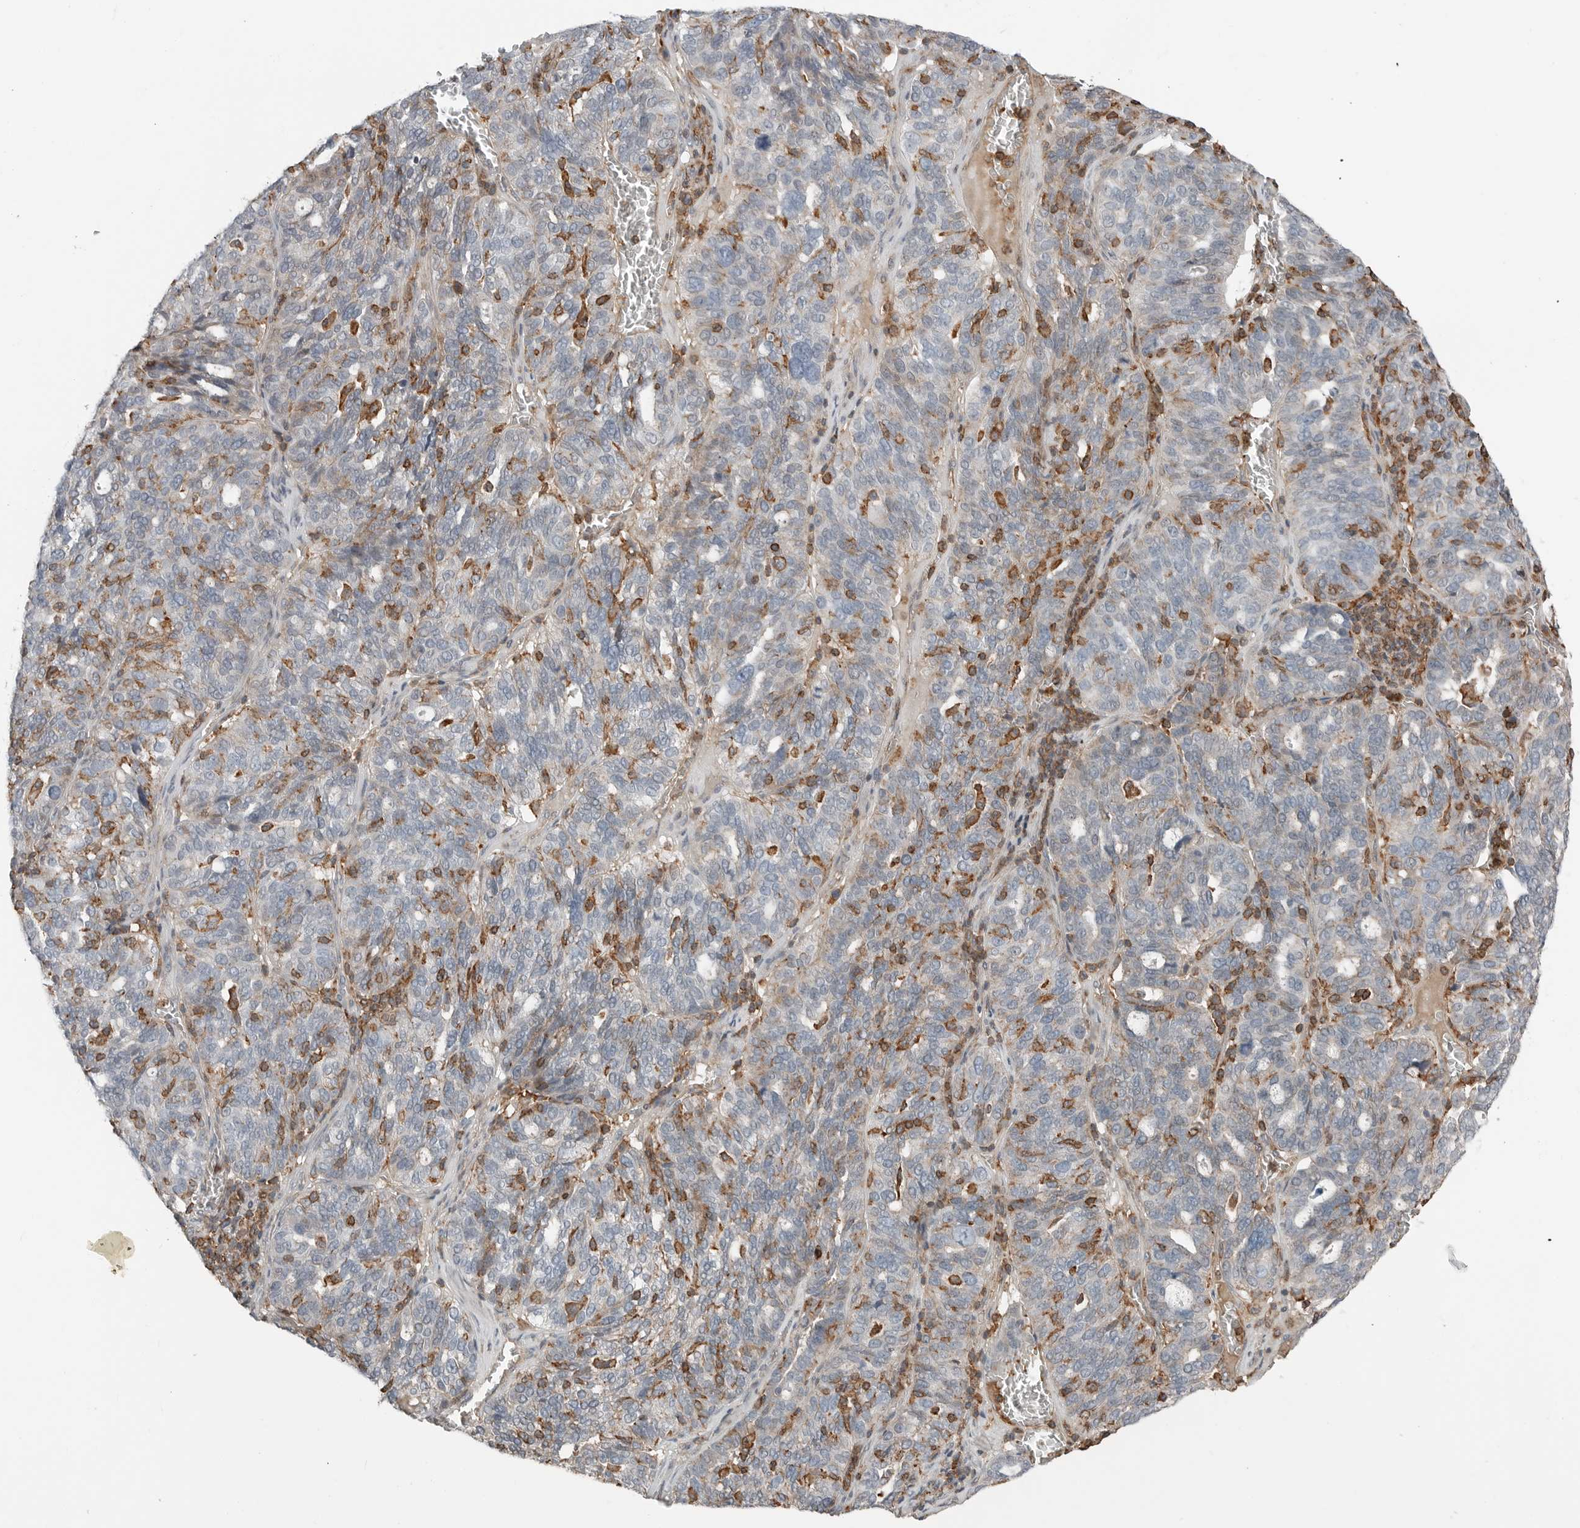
{"staining": {"intensity": "negative", "quantity": "none", "location": "none"}, "tissue": "ovarian cancer", "cell_type": "Tumor cells", "image_type": "cancer", "snomed": [{"axis": "morphology", "description": "Cystadenocarcinoma, serous, NOS"}, {"axis": "topography", "description": "Ovary"}], "caption": "Ovarian cancer (serous cystadenocarcinoma) stained for a protein using immunohistochemistry (IHC) exhibits no staining tumor cells.", "gene": "LEFTY2", "patient": {"sex": "female", "age": 59}}